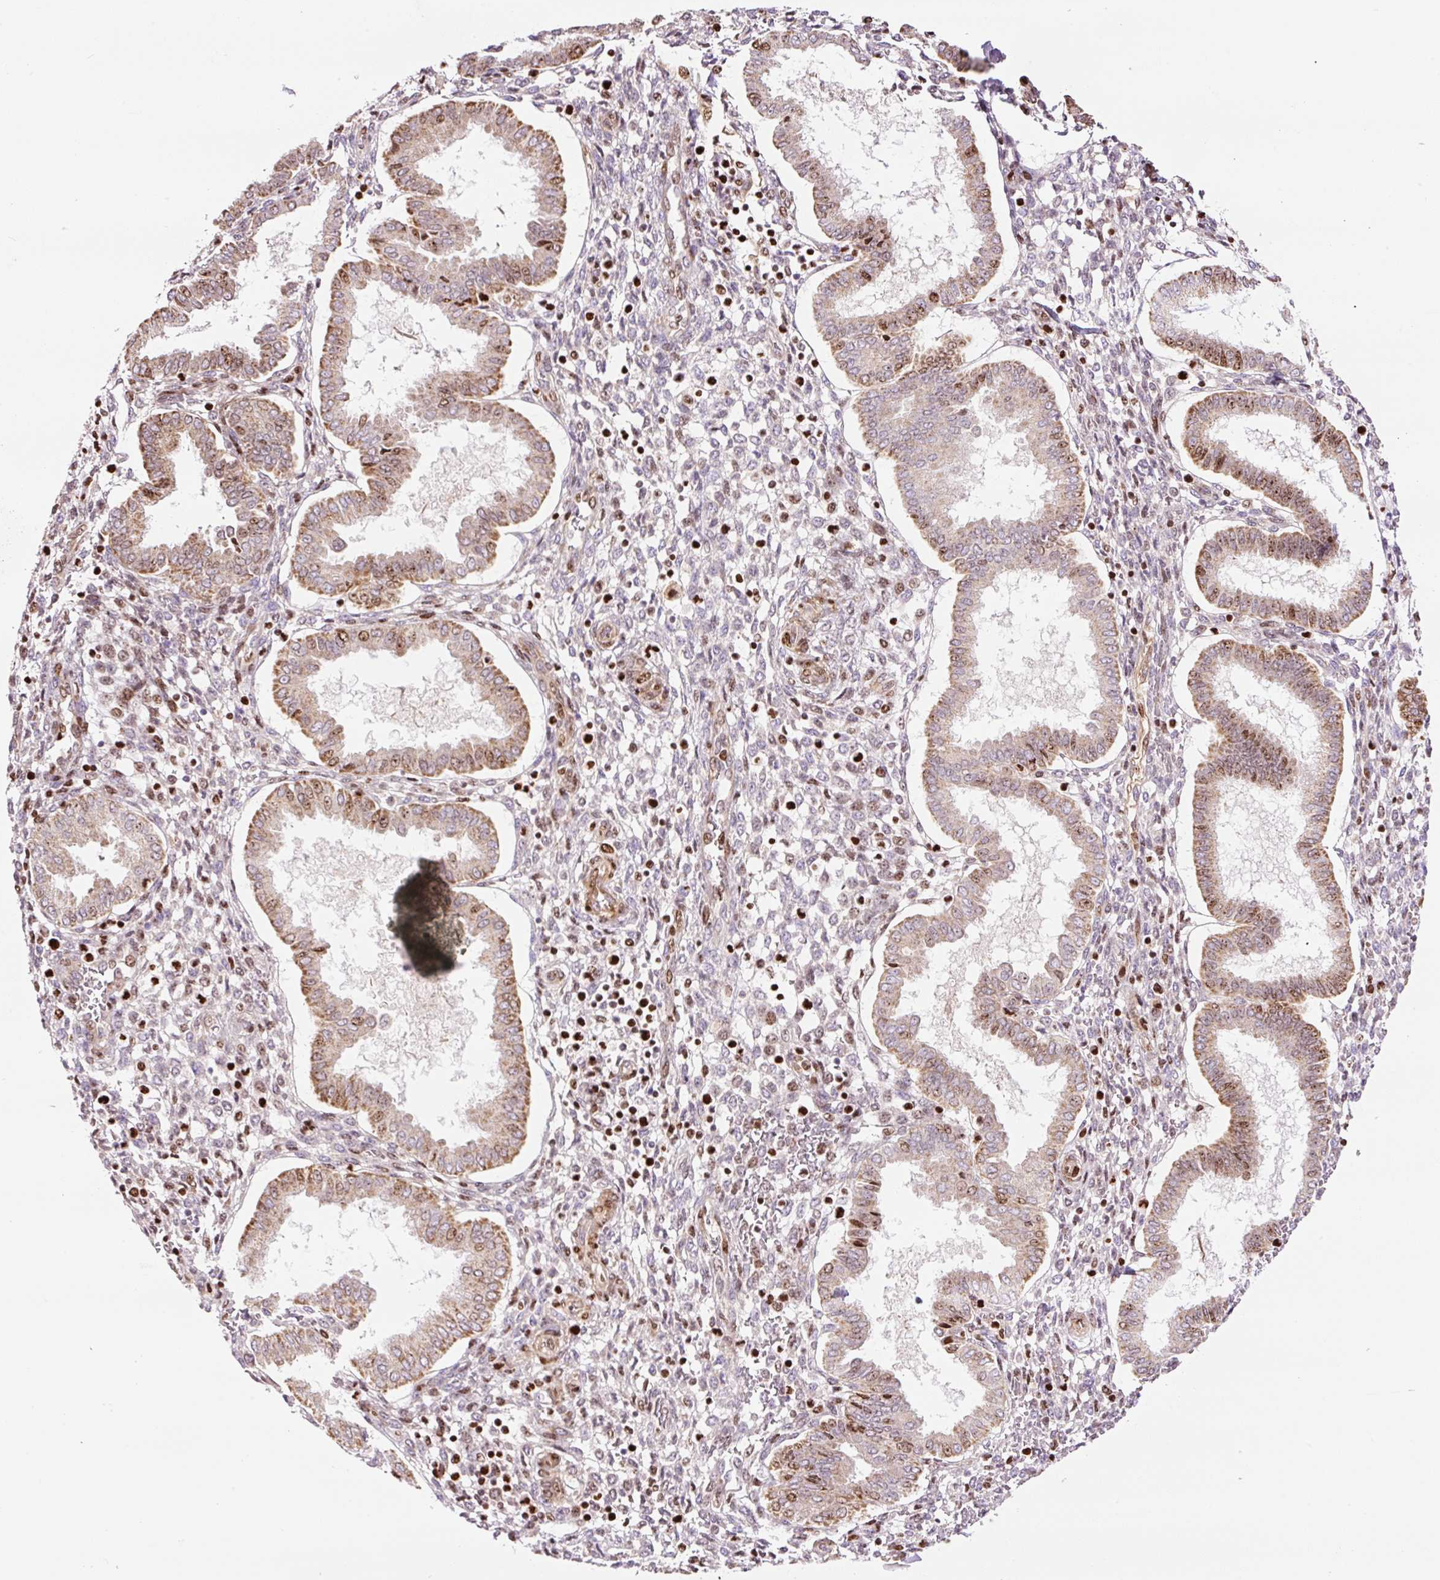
{"staining": {"intensity": "moderate", "quantity": "<25%", "location": "nuclear"}, "tissue": "endometrium", "cell_type": "Cells in endometrial stroma", "image_type": "normal", "snomed": [{"axis": "morphology", "description": "Normal tissue, NOS"}, {"axis": "topography", "description": "Endometrium"}], "caption": "Endometrium stained for a protein (brown) demonstrates moderate nuclear positive positivity in about <25% of cells in endometrial stroma.", "gene": "TMEM8B", "patient": {"sex": "female", "age": 24}}